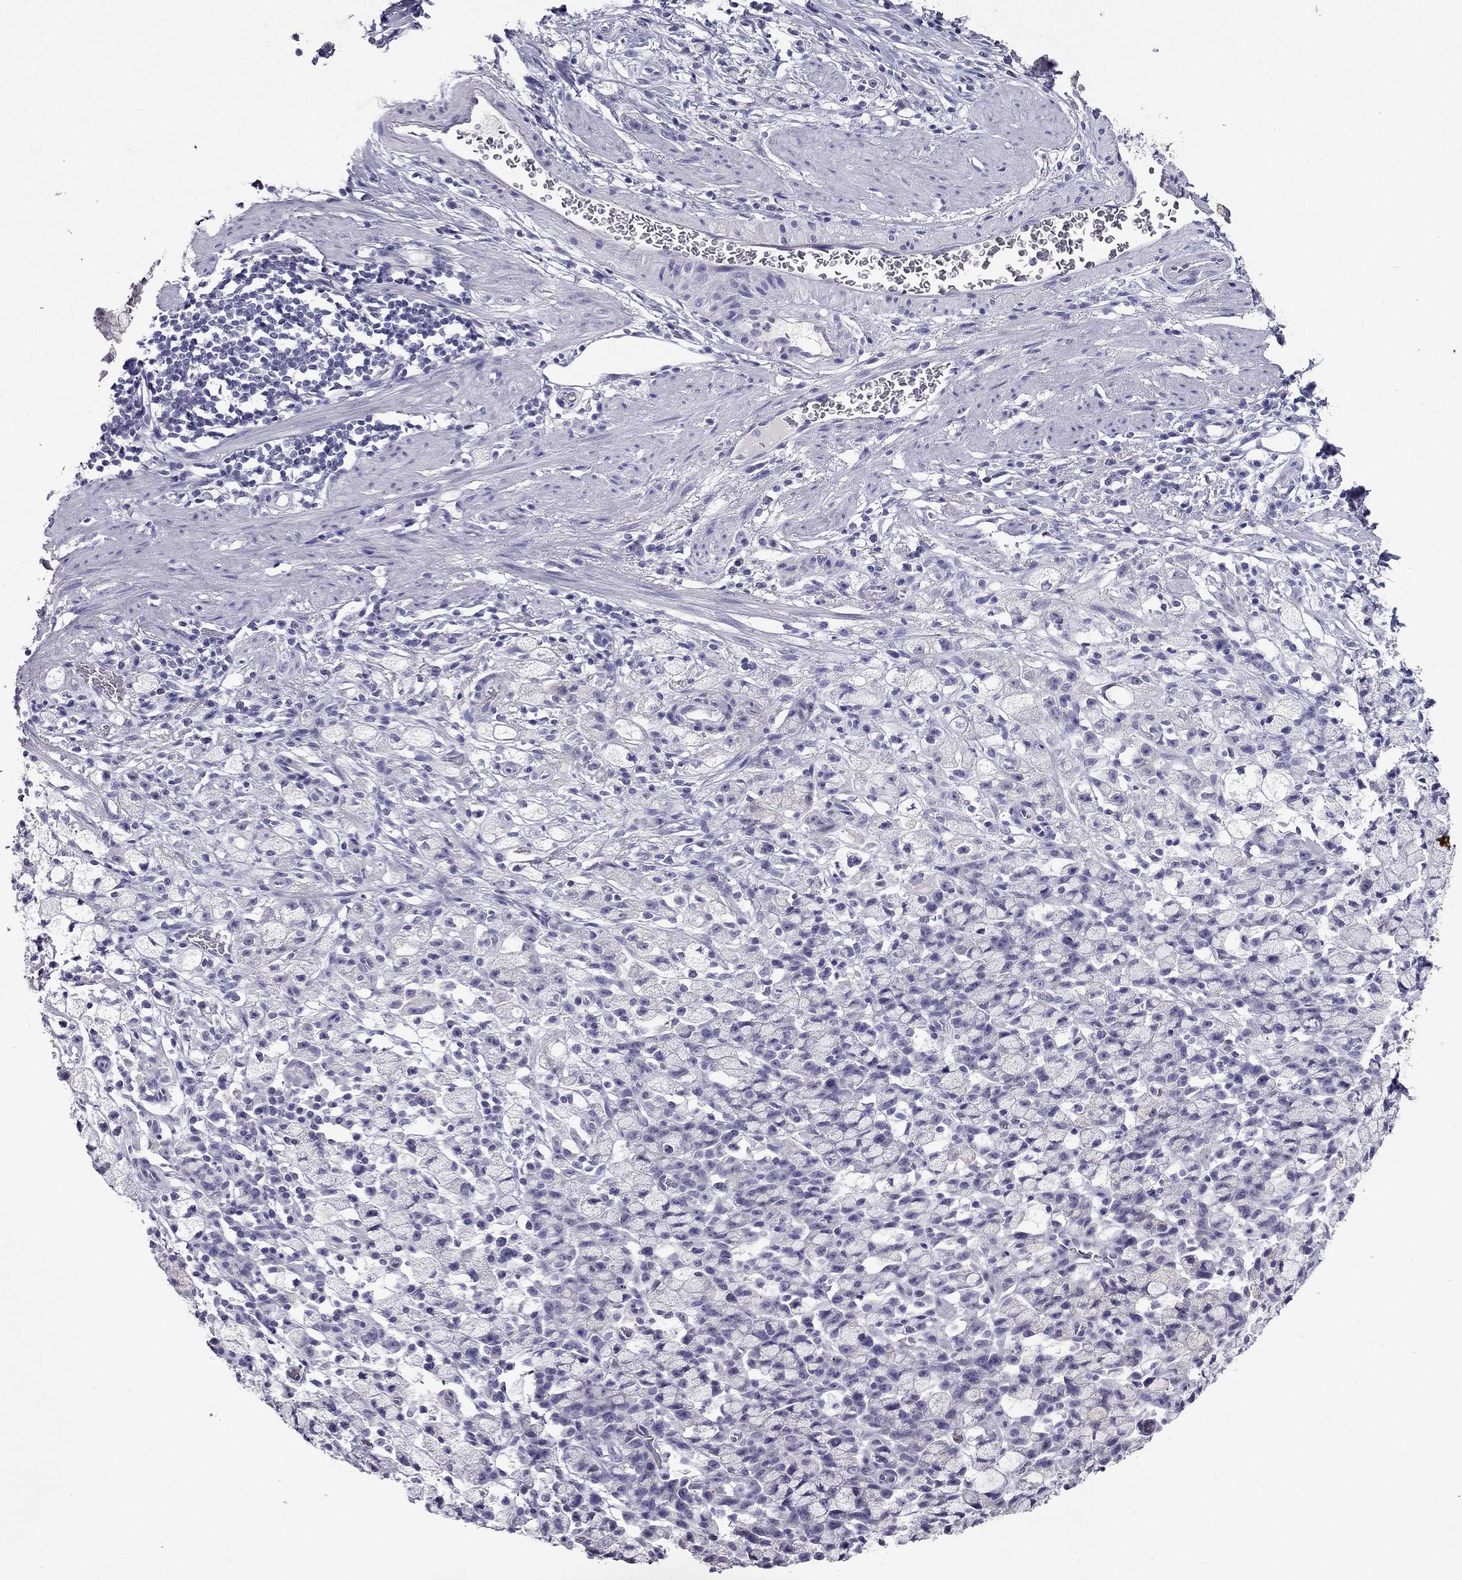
{"staining": {"intensity": "negative", "quantity": "none", "location": "none"}, "tissue": "stomach cancer", "cell_type": "Tumor cells", "image_type": "cancer", "snomed": [{"axis": "morphology", "description": "Adenocarcinoma, NOS"}, {"axis": "topography", "description": "Stomach"}], "caption": "Immunohistochemical staining of stomach cancer shows no significant expression in tumor cells.", "gene": "ZNF541", "patient": {"sex": "male", "age": 58}}